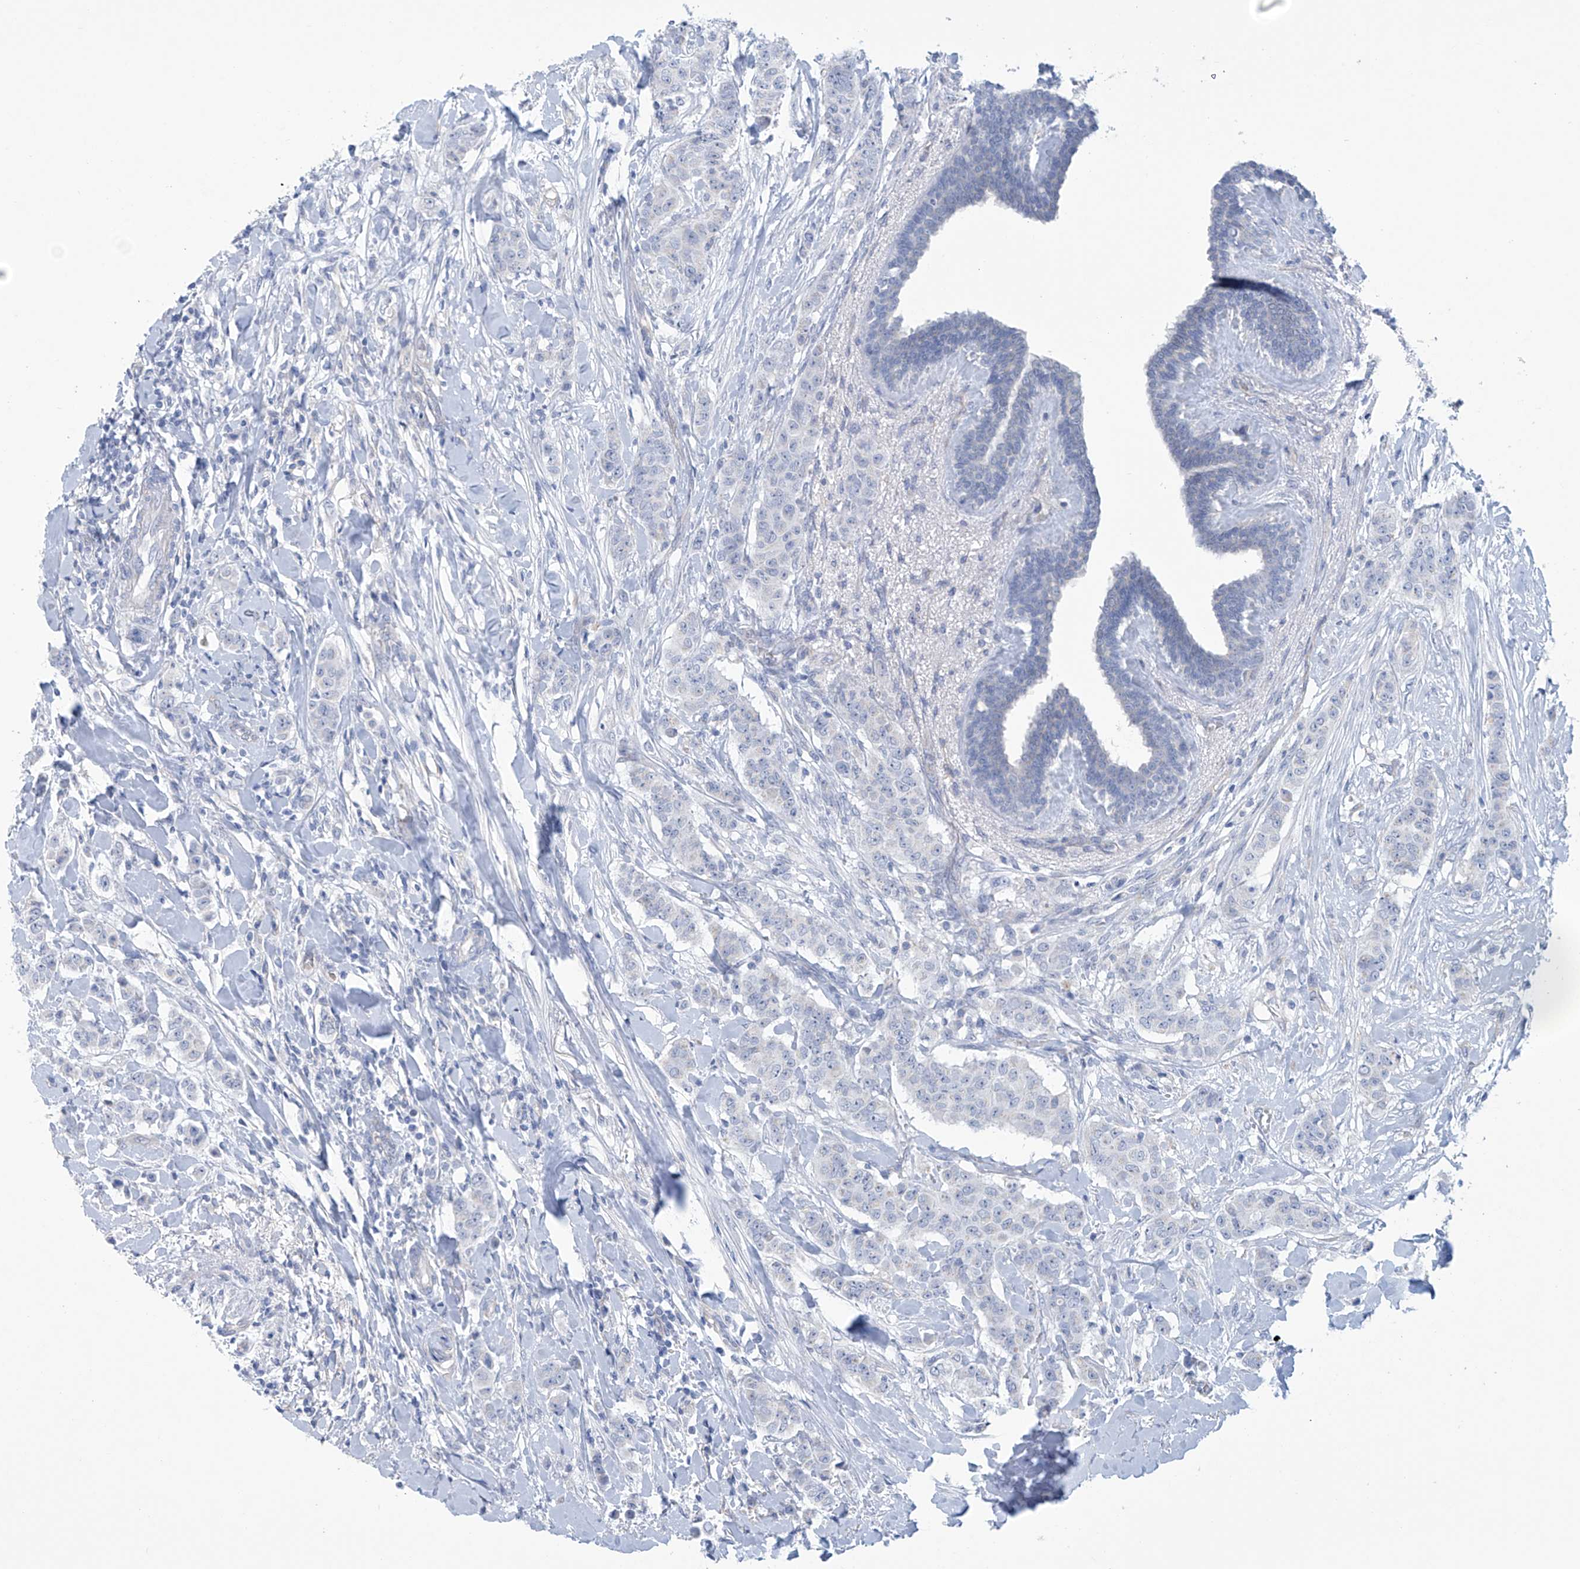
{"staining": {"intensity": "negative", "quantity": "none", "location": "none"}, "tissue": "breast cancer", "cell_type": "Tumor cells", "image_type": "cancer", "snomed": [{"axis": "morphology", "description": "Duct carcinoma"}, {"axis": "topography", "description": "Breast"}], "caption": "An image of breast cancer (invasive ductal carcinoma) stained for a protein demonstrates no brown staining in tumor cells.", "gene": "ABHD13", "patient": {"sex": "female", "age": 40}}